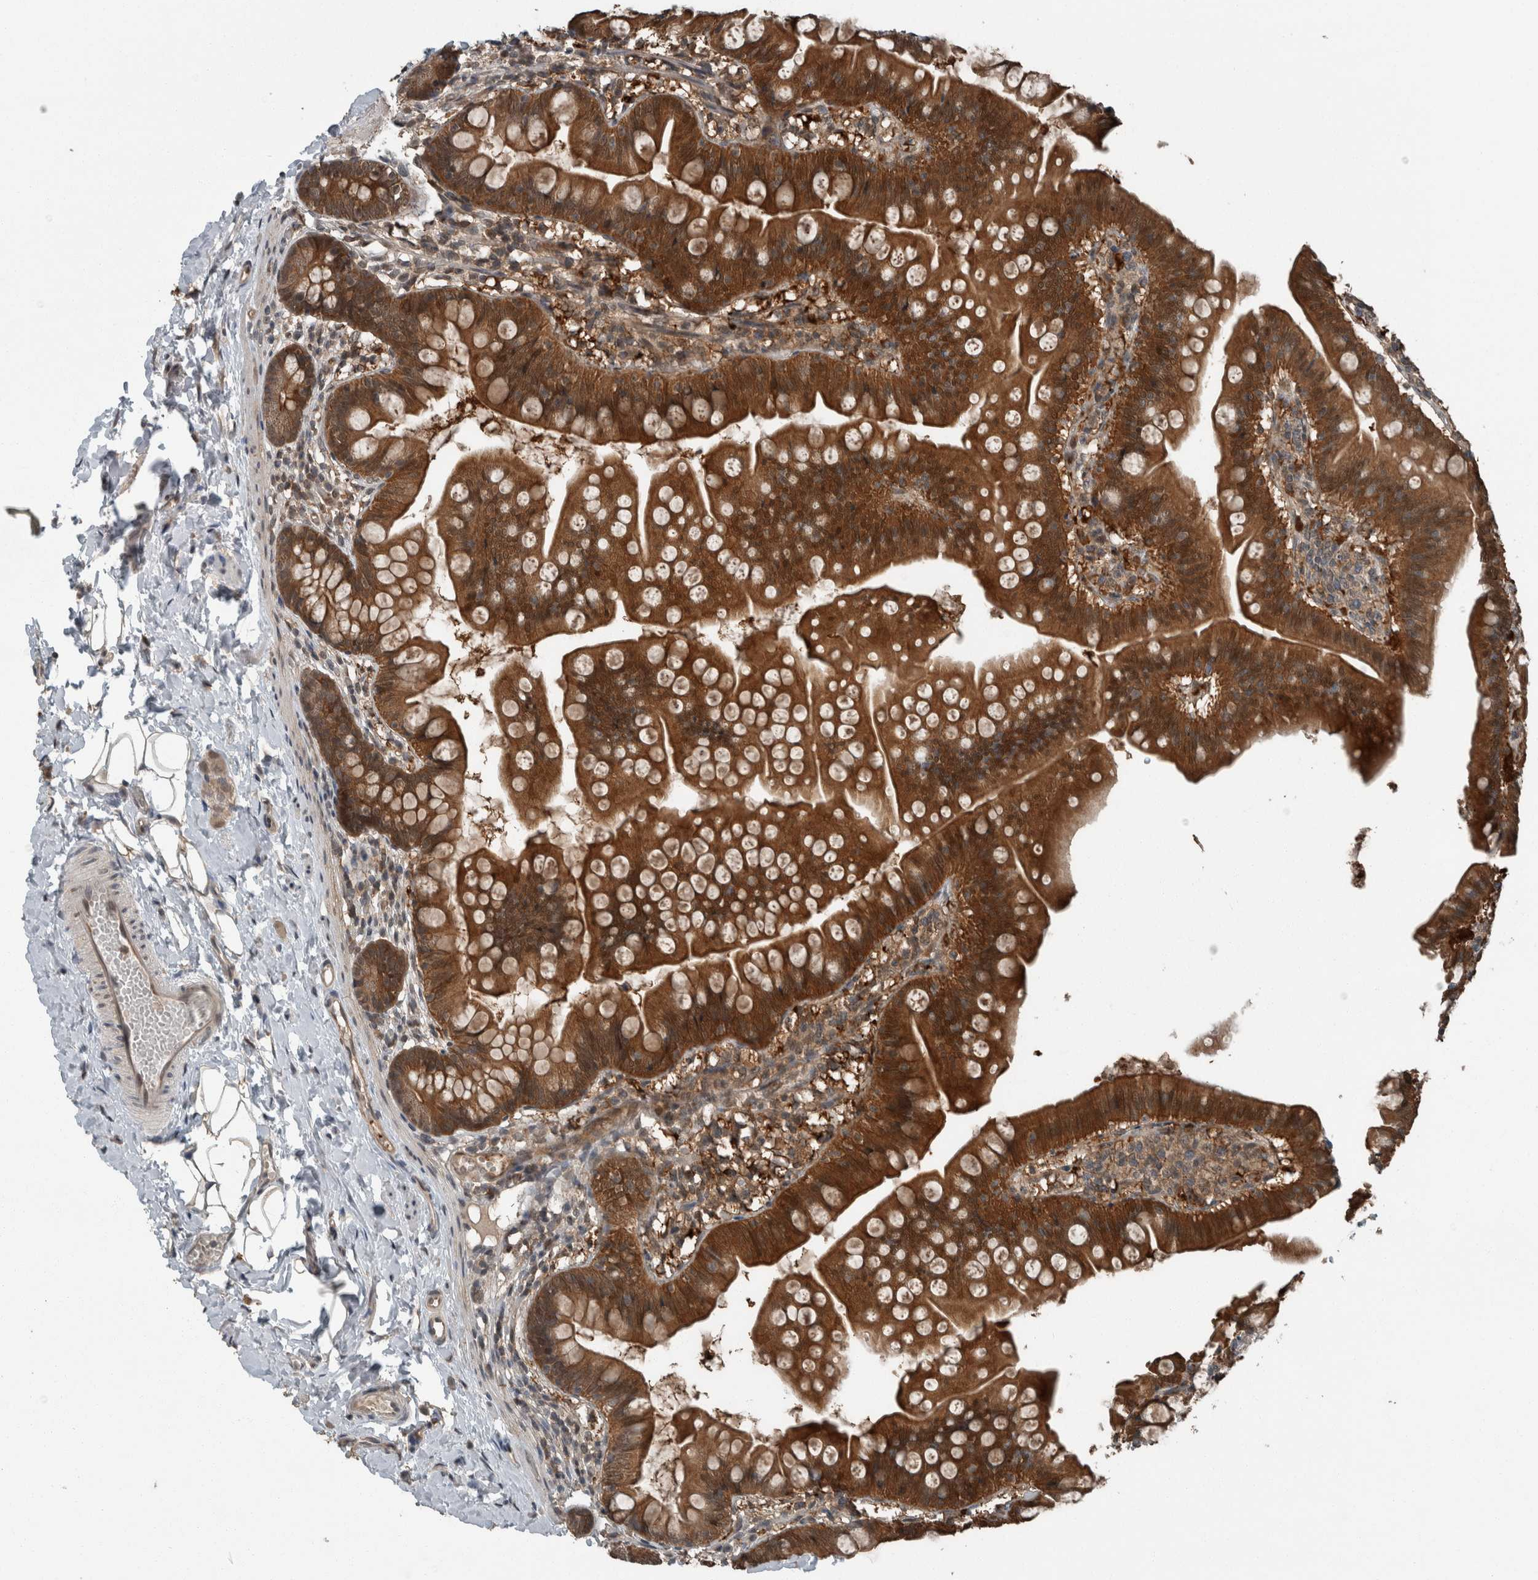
{"staining": {"intensity": "strong", "quantity": ">75%", "location": "cytoplasmic/membranous,nuclear"}, "tissue": "small intestine", "cell_type": "Glandular cells", "image_type": "normal", "snomed": [{"axis": "morphology", "description": "Normal tissue, NOS"}, {"axis": "topography", "description": "Small intestine"}], "caption": "DAB immunohistochemical staining of normal human small intestine demonstrates strong cytoplasmic/membranous,nuclear protein expression in about >75% of glandular cells. Immunohistochemistry (ihc) stains the protein of interest in brown and the nuclei are stained blue.", "gene": "MYO1E", "patient": {"sex": "male", "age": 7}}